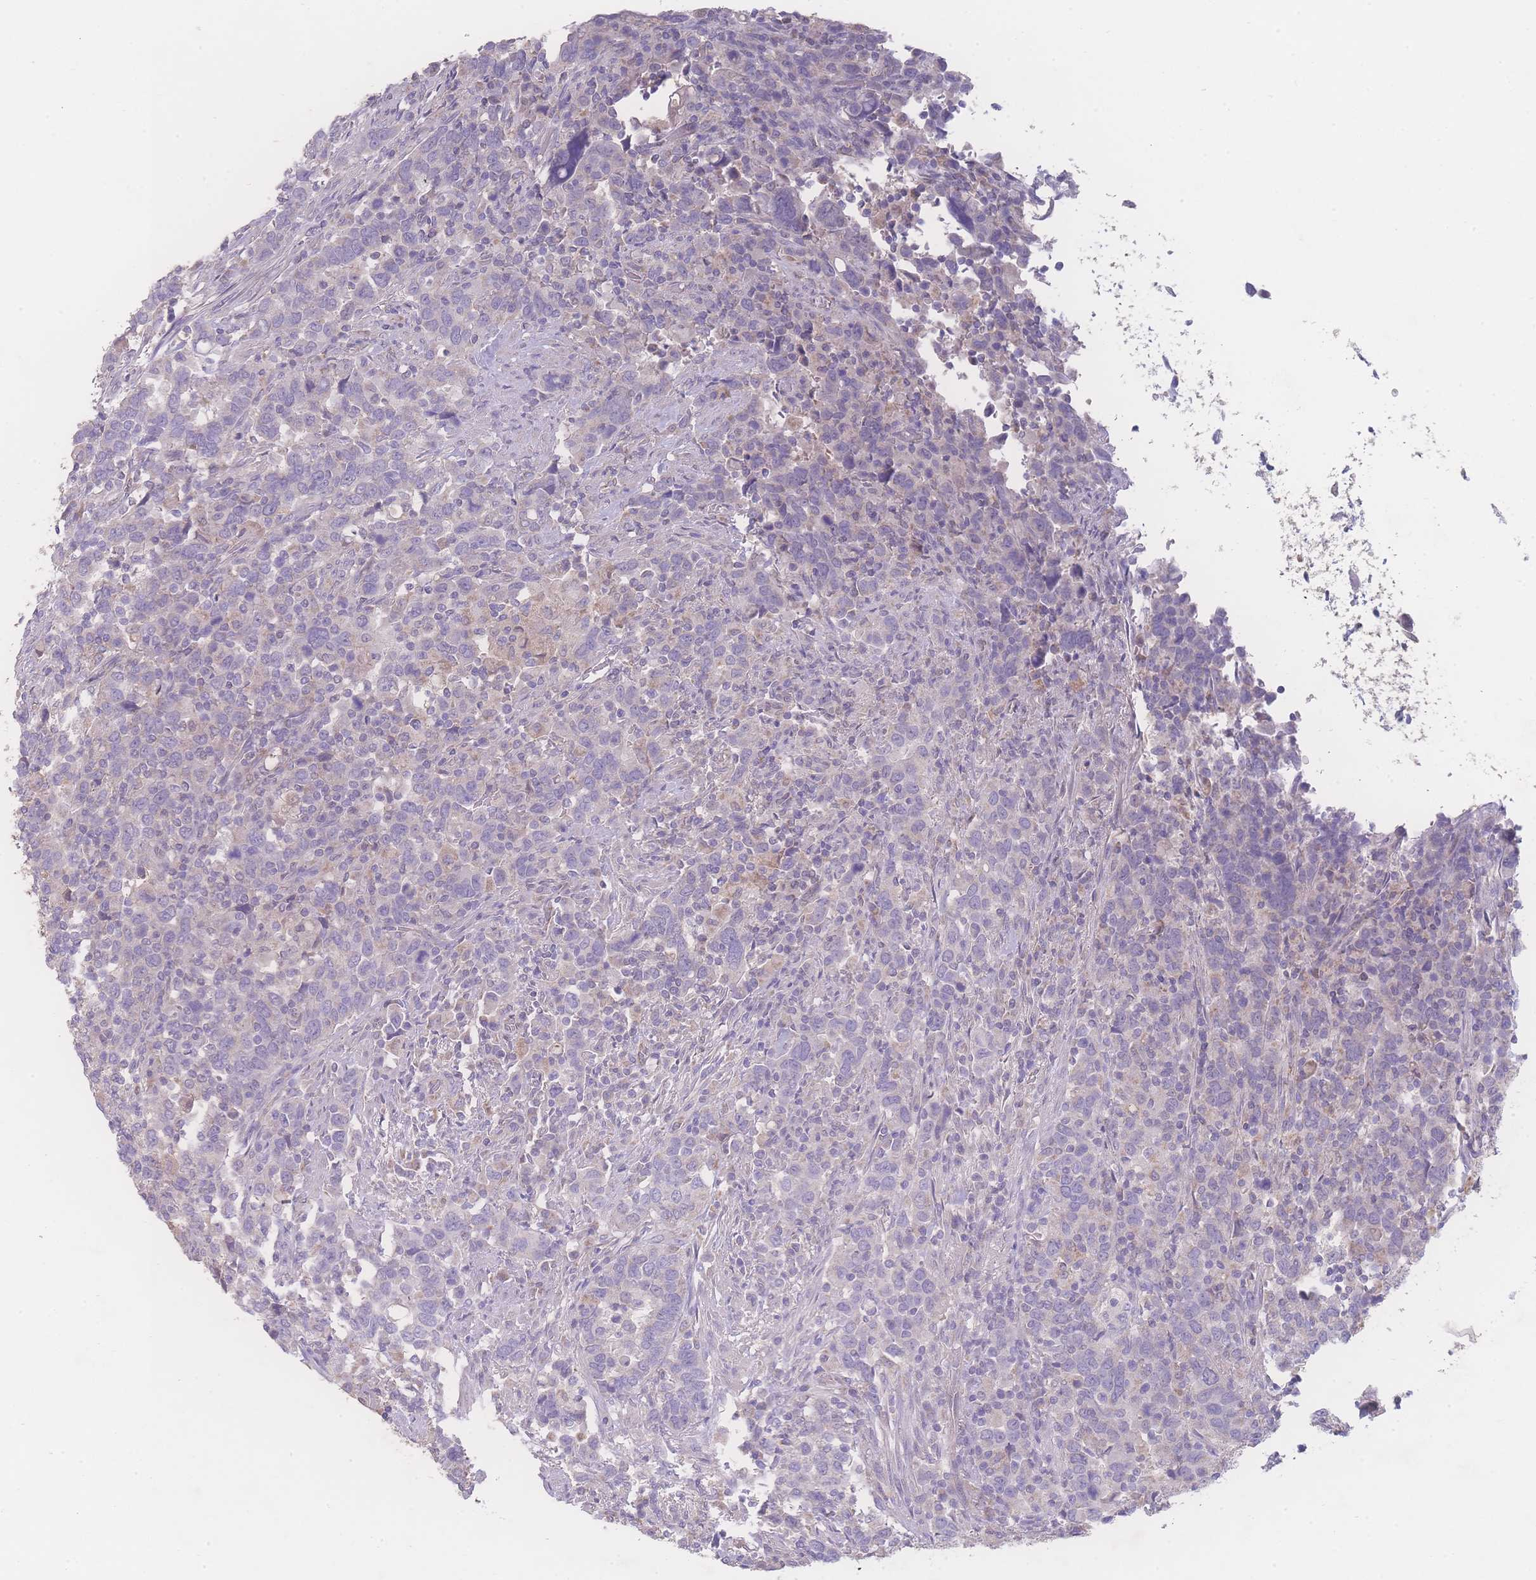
{"staining": {"intensity": "negative", "quantity": "none", "location": "none"}, "tissue": "urothelial cancer", "cell_type": "Tumor cells", "image_type": "cancer", "snomed": [{"axis": "morphology", "description": "Urothelial carcinoma, High grade"}, {"axis": "topography", "description": "Urinary bladder"}], "caption": "The photomicrograph displays no staining of tumor cells in high-grade urothelial carcinoma. (Brightfield microscopy of DAB IHC at high magnification).", "gene": "GIPR", "patient": {"sex": "male", "age": 61}}